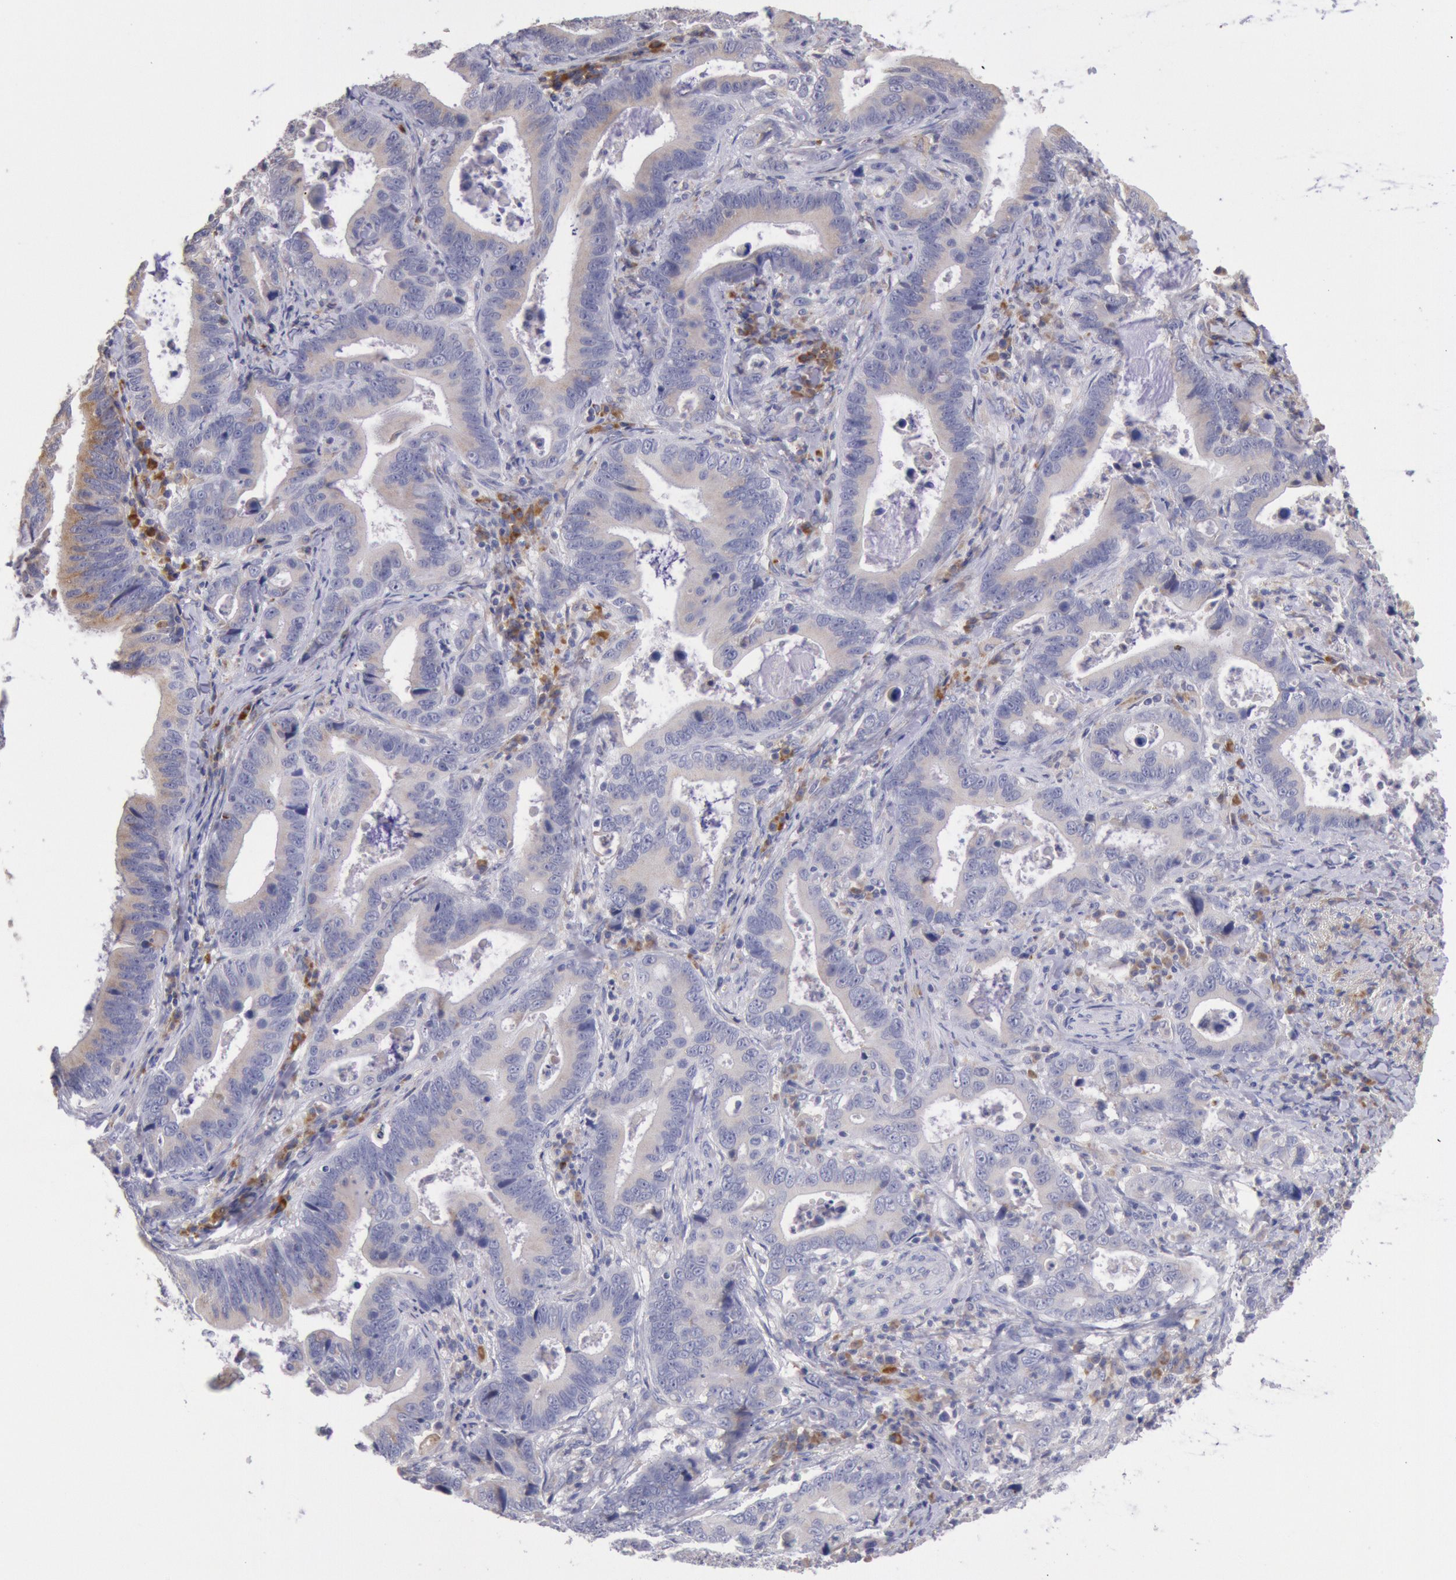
{"staining": {"intensity": "weak", "quantity": "25%-75%", "location": "cytoplasmic/membranous"}, "tissue": "stomach cancer", "cell_type": "Tumor cells", "image_type": "cancer", "snomed": [{"axis": "morphology", "description": "Adenocarcinoma, NOS"}, {"axis": "topography", "description": "Stomach, upper"}], "caption": "Adenocarcinoma (stomach) stained for a protein (brown) shows weak cytoplasmic/membranous positive staining in about 25%-75% of tumor cells.", "gene": "GAL3ST1", "patient": {"sex": "male", "age": 63}}